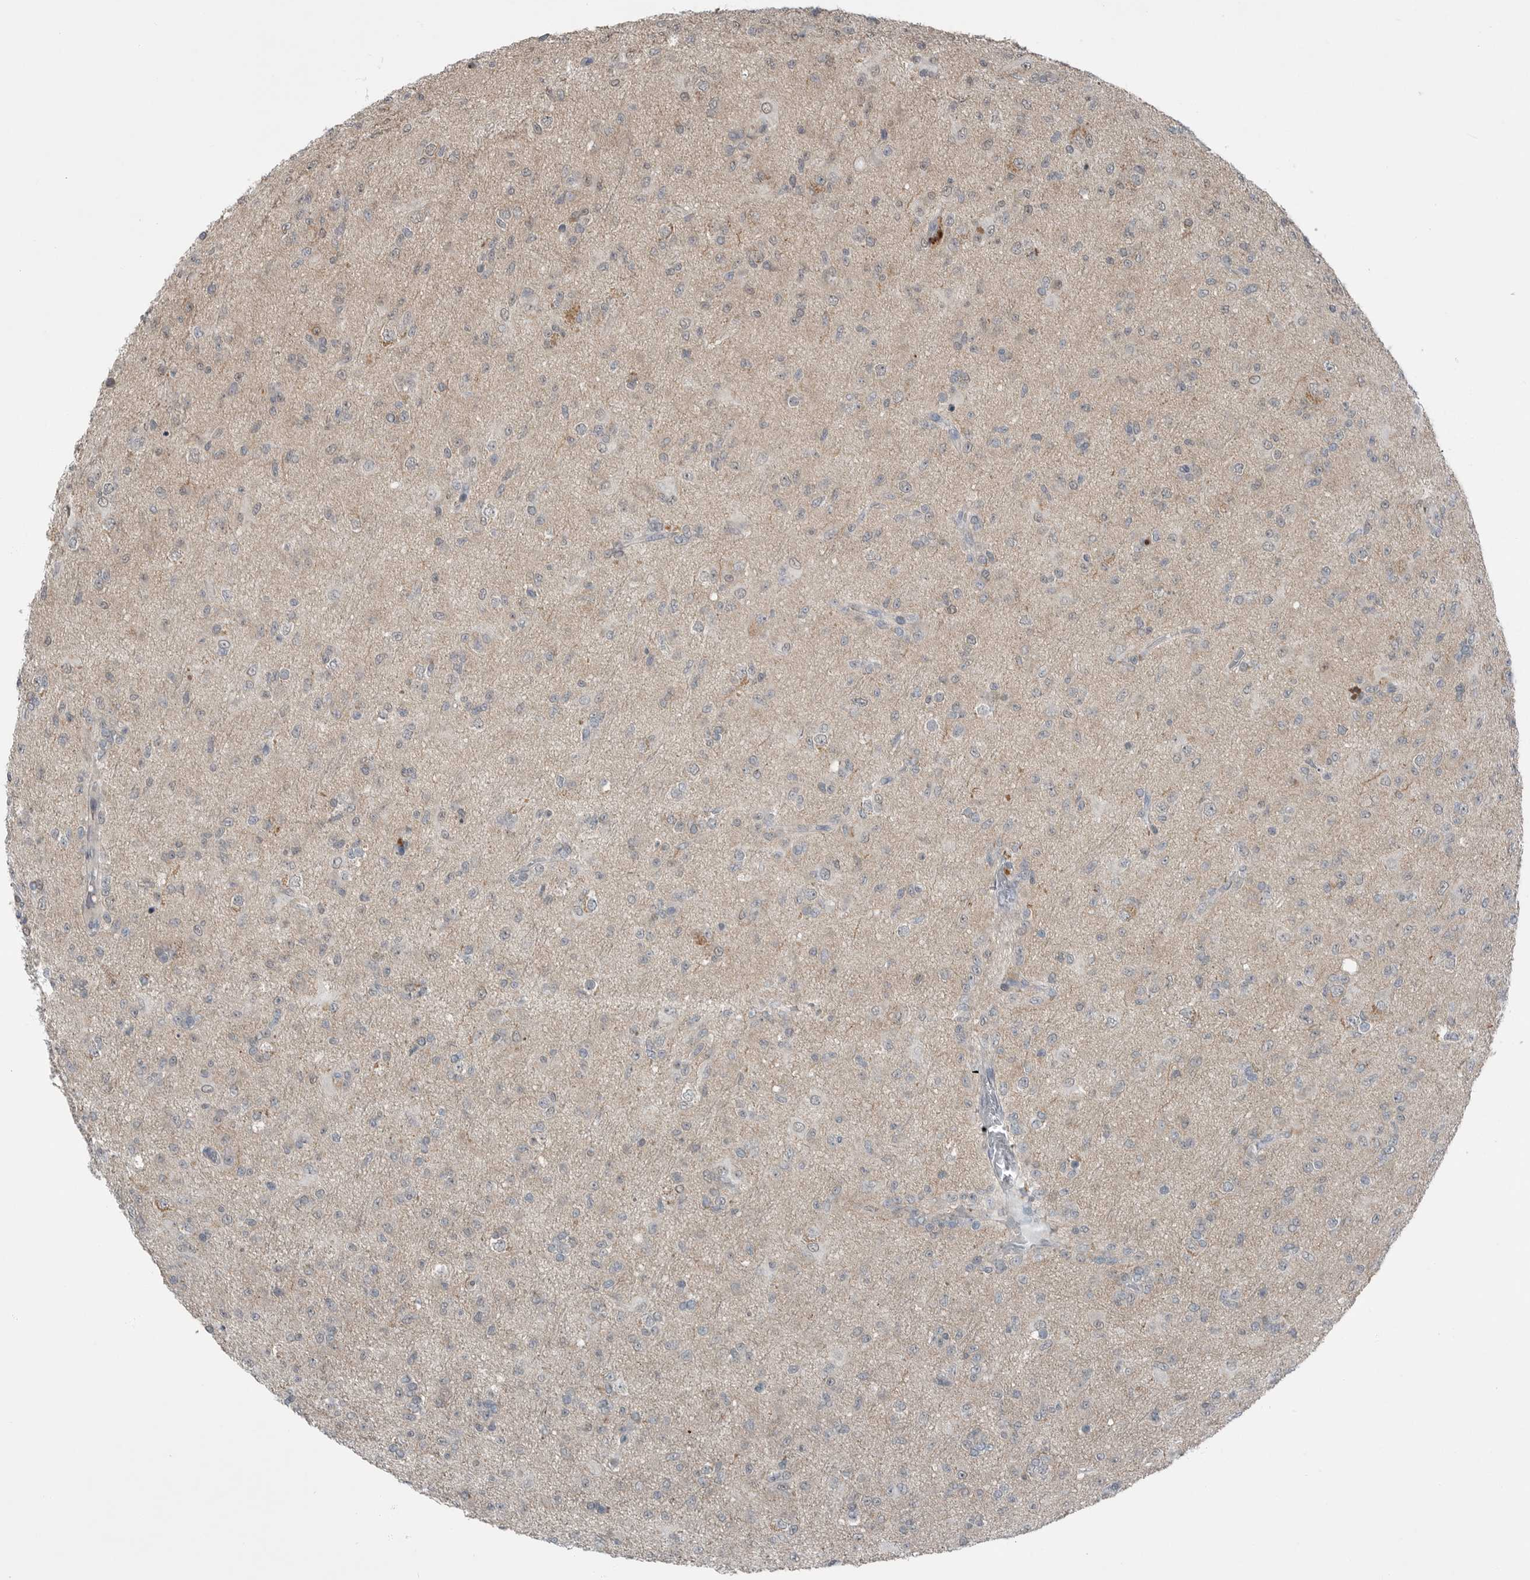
{"staining": {"intensity": "negative", "quantity": "none", "location": "none"}, "tissue": "glioma", "cell_type": "Tumor cells", "image_type": "cancer", "snomed": [{"axis": "morphology", "description": "Glioma, malignant, Low grade"}, {"axis": "topography", "description": "Brain"}], "caption": "This is an immunohistochemistry image of human malignant glioma (low-grade). There is no staining in tumor cells.", "gene": "MFAP3L", "patient": {"sex": "male", "age": 65}}